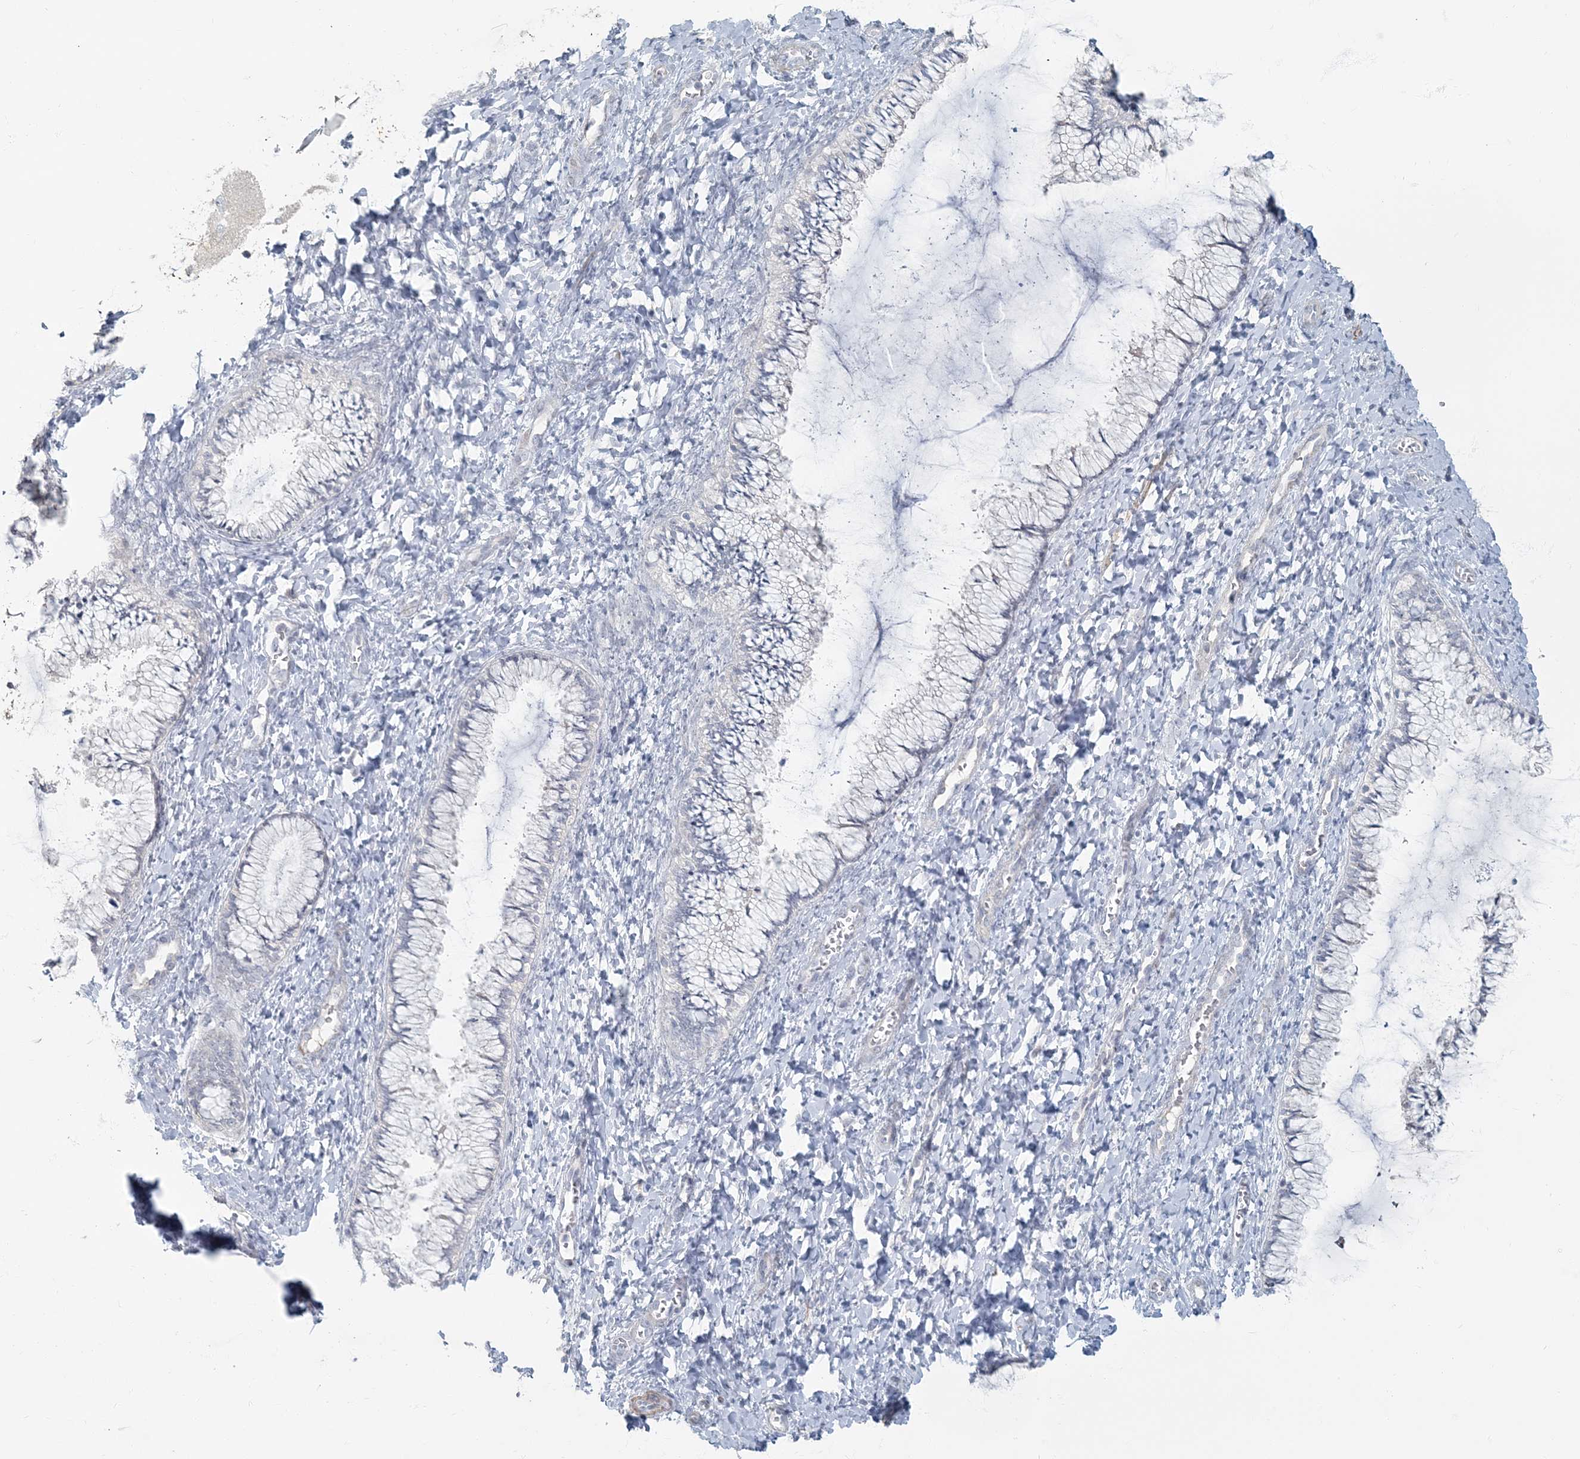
{"staining": {"intensity": "negative", "quantity": "none", "location": "none"}, "tissue": "cervix", "cell_type": "Glandular cells", "image_type": "normal", "snomed": [{"axis": "morphology", "description": "Normal tissue, NOS"}, {"axis": "morphology", "description": "Adenocarcinoma, NOS"}, {"axis": "topography", "description": "Cervix"}], "caption": "This is a histopathology image of IHC staining of normal cervix, which shows no staining in glandular cells.", "gene": "MYOT", "patient": {"sex": "female", "age": 29}}